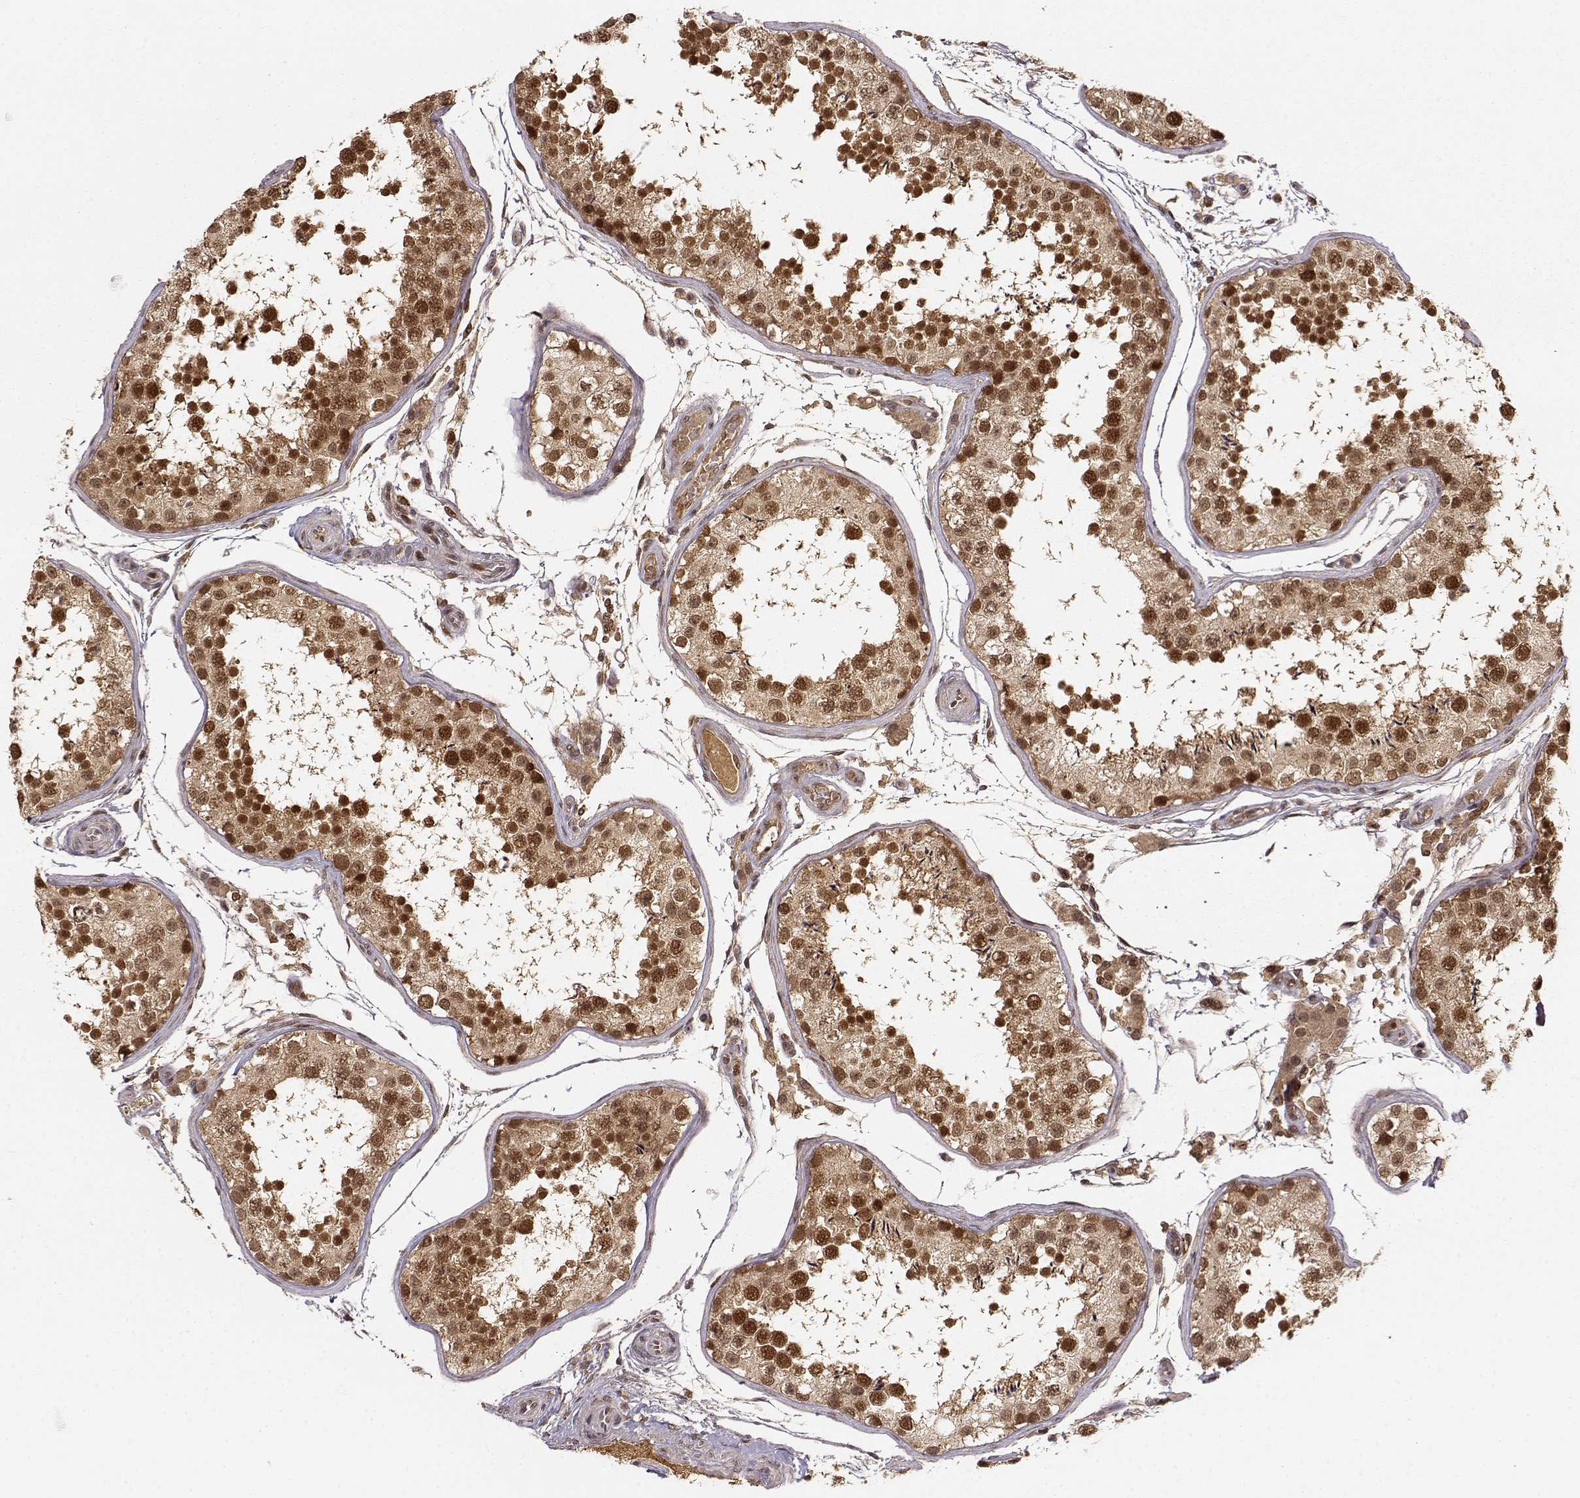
{"staining": {"intensity": "strong", "quantity": ">75%", "location": "cytoplasmic/membranous,nuclear"}, "tissue": "testis", "cell_type": "Cells in seminiferous ducts", "image_type": "normal", "snomed": [{"axis": "morphology", "description": "Normal tissue, NOS"}, {"axis": "topography", "description": "Testis"}], "caption": "Immunohistochemical staining of unremarkable testis displays strong cytoplasmic/membranous,nuclear protein expression in approximately >75% of cells in seminiferous ducts.", "gene": "MAEA", "patient": {"sex": "male", "age": 29}}